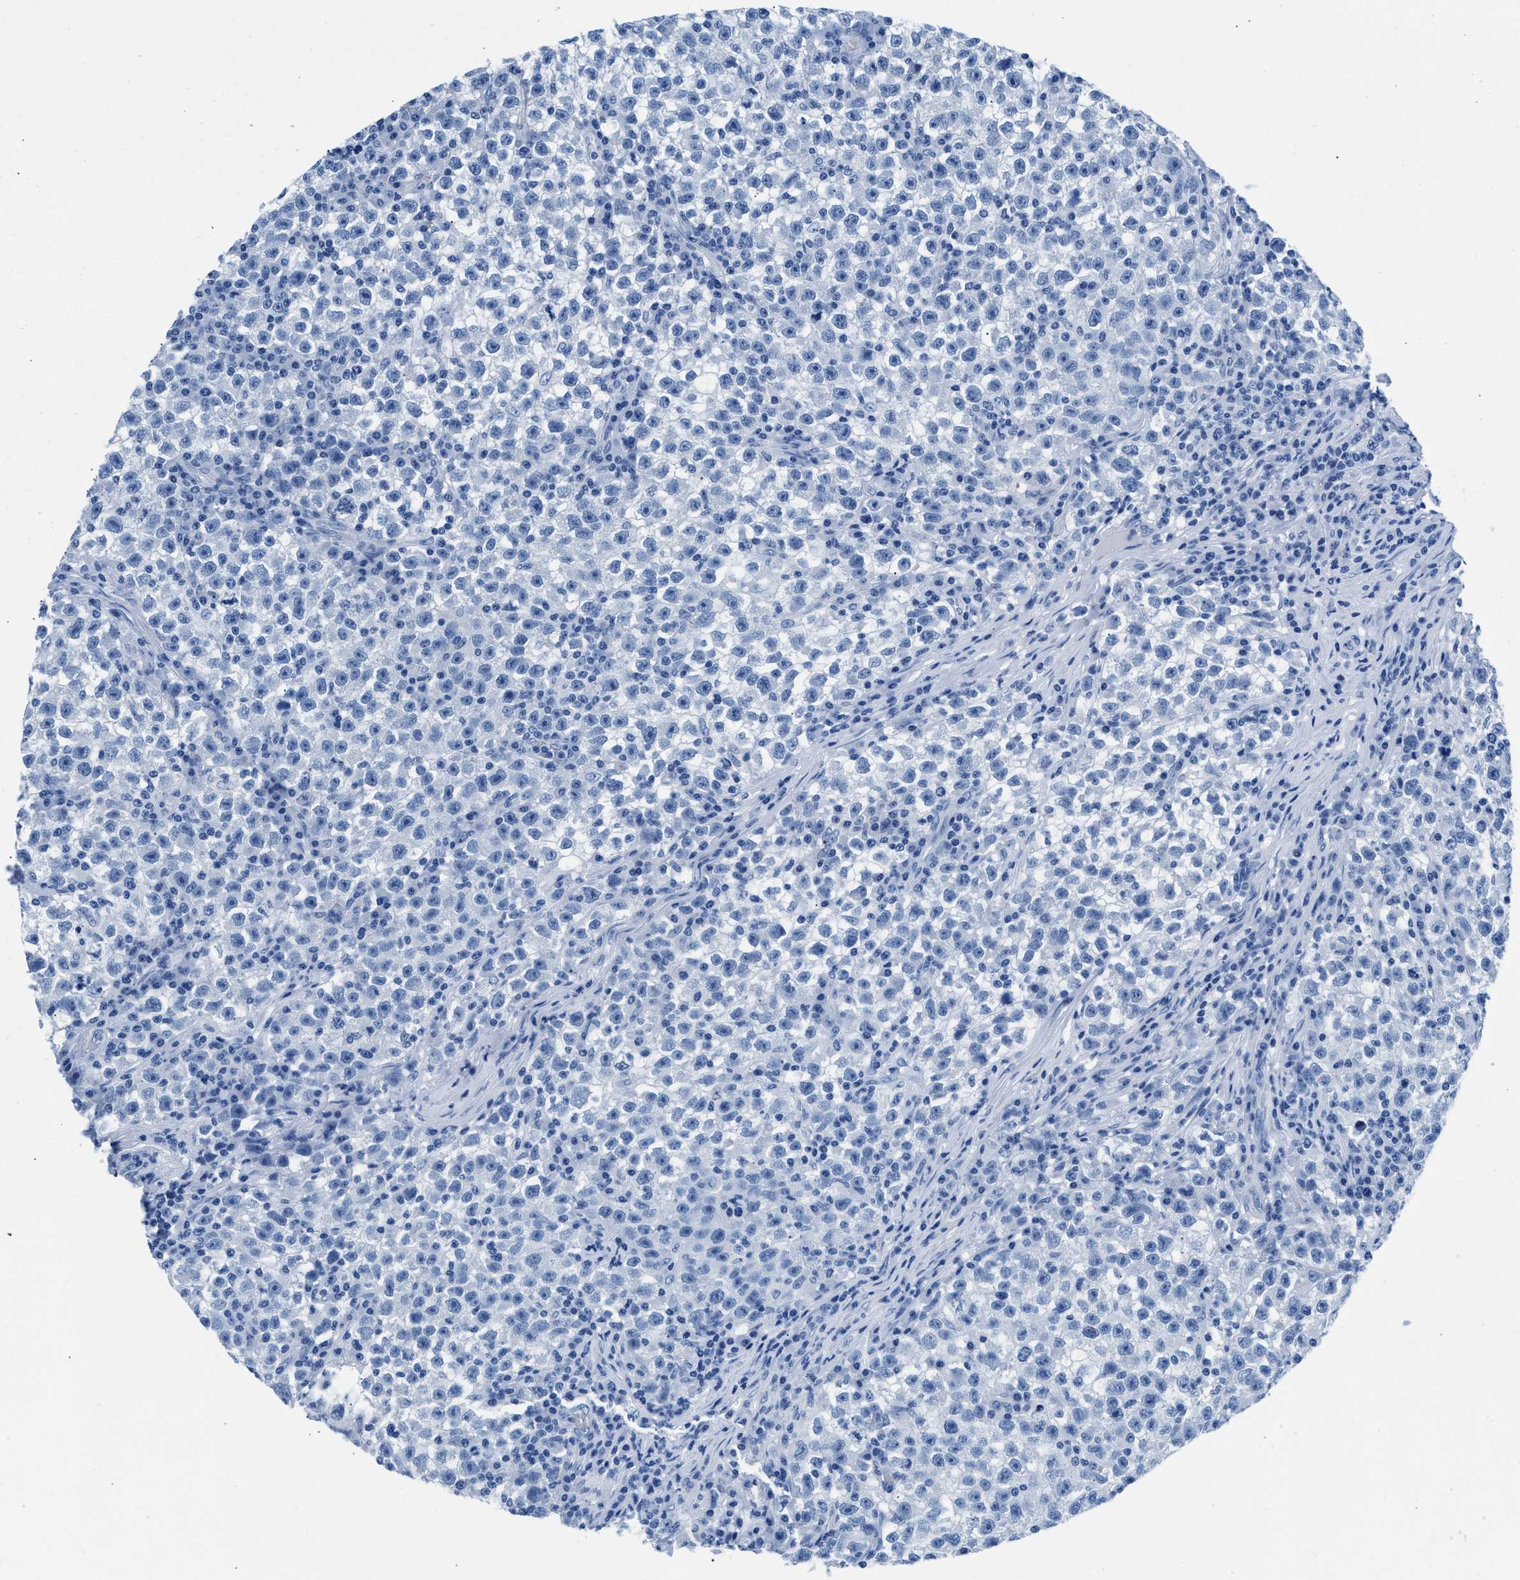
{"staining": {"intensity": "negative", "quantity": "none", "location": "none"}, "tissue": "testis cancer", "cell_type": "Tumor cells", "image_type": "cancer", "snomed": [{"axis": "morphology", "description": "Seminoma, NOS"}, {"axis": "topography", "description": "Testis"}], "caption": "Immunohistochemistry photomicrograph of human testis cancer (seminoma) stained for a protein (brown), which reveals no positivity in tumor cells.", "gene": "CPS1", "patient": {"sex": "male", "age": 22}}